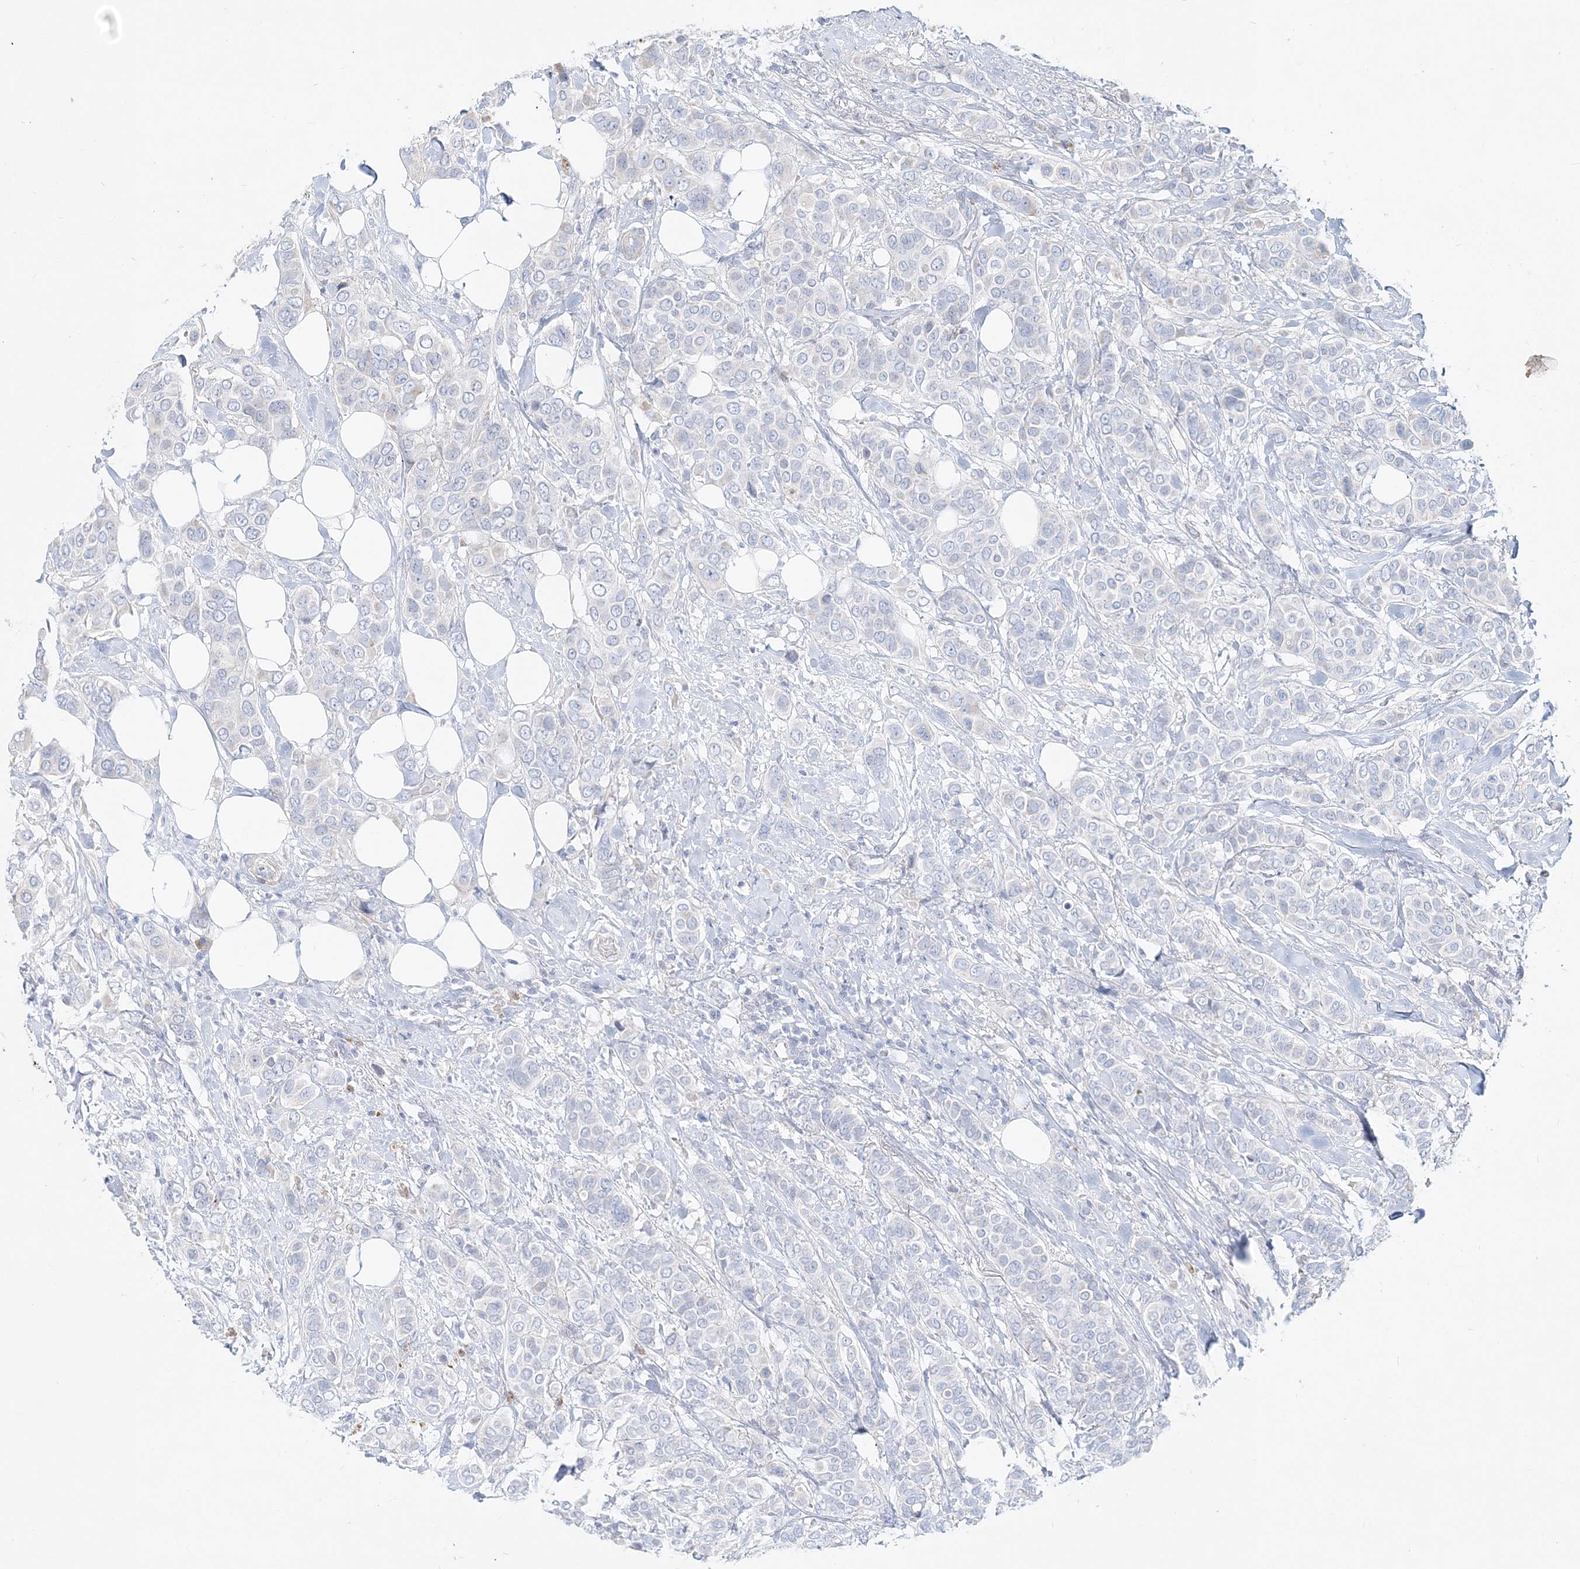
{"staining": {"intensity": "negative", "quantity": "none", "location": "none"}, "tissue": "breast cancer", "cell_type": "Tumor cells", "image_type": "cancer", "snomed": [{"axis": "morphology", "description": "Lobular carcinoma"}, {"axis": "topography", "description": "Breast"}], "caption": "Histopathology image shows no protein expression in tumor cells of lobular carcinoma (breast) tissue.", "gene": "DNAH5", "patient": {"sex": "female", "age": 51}}